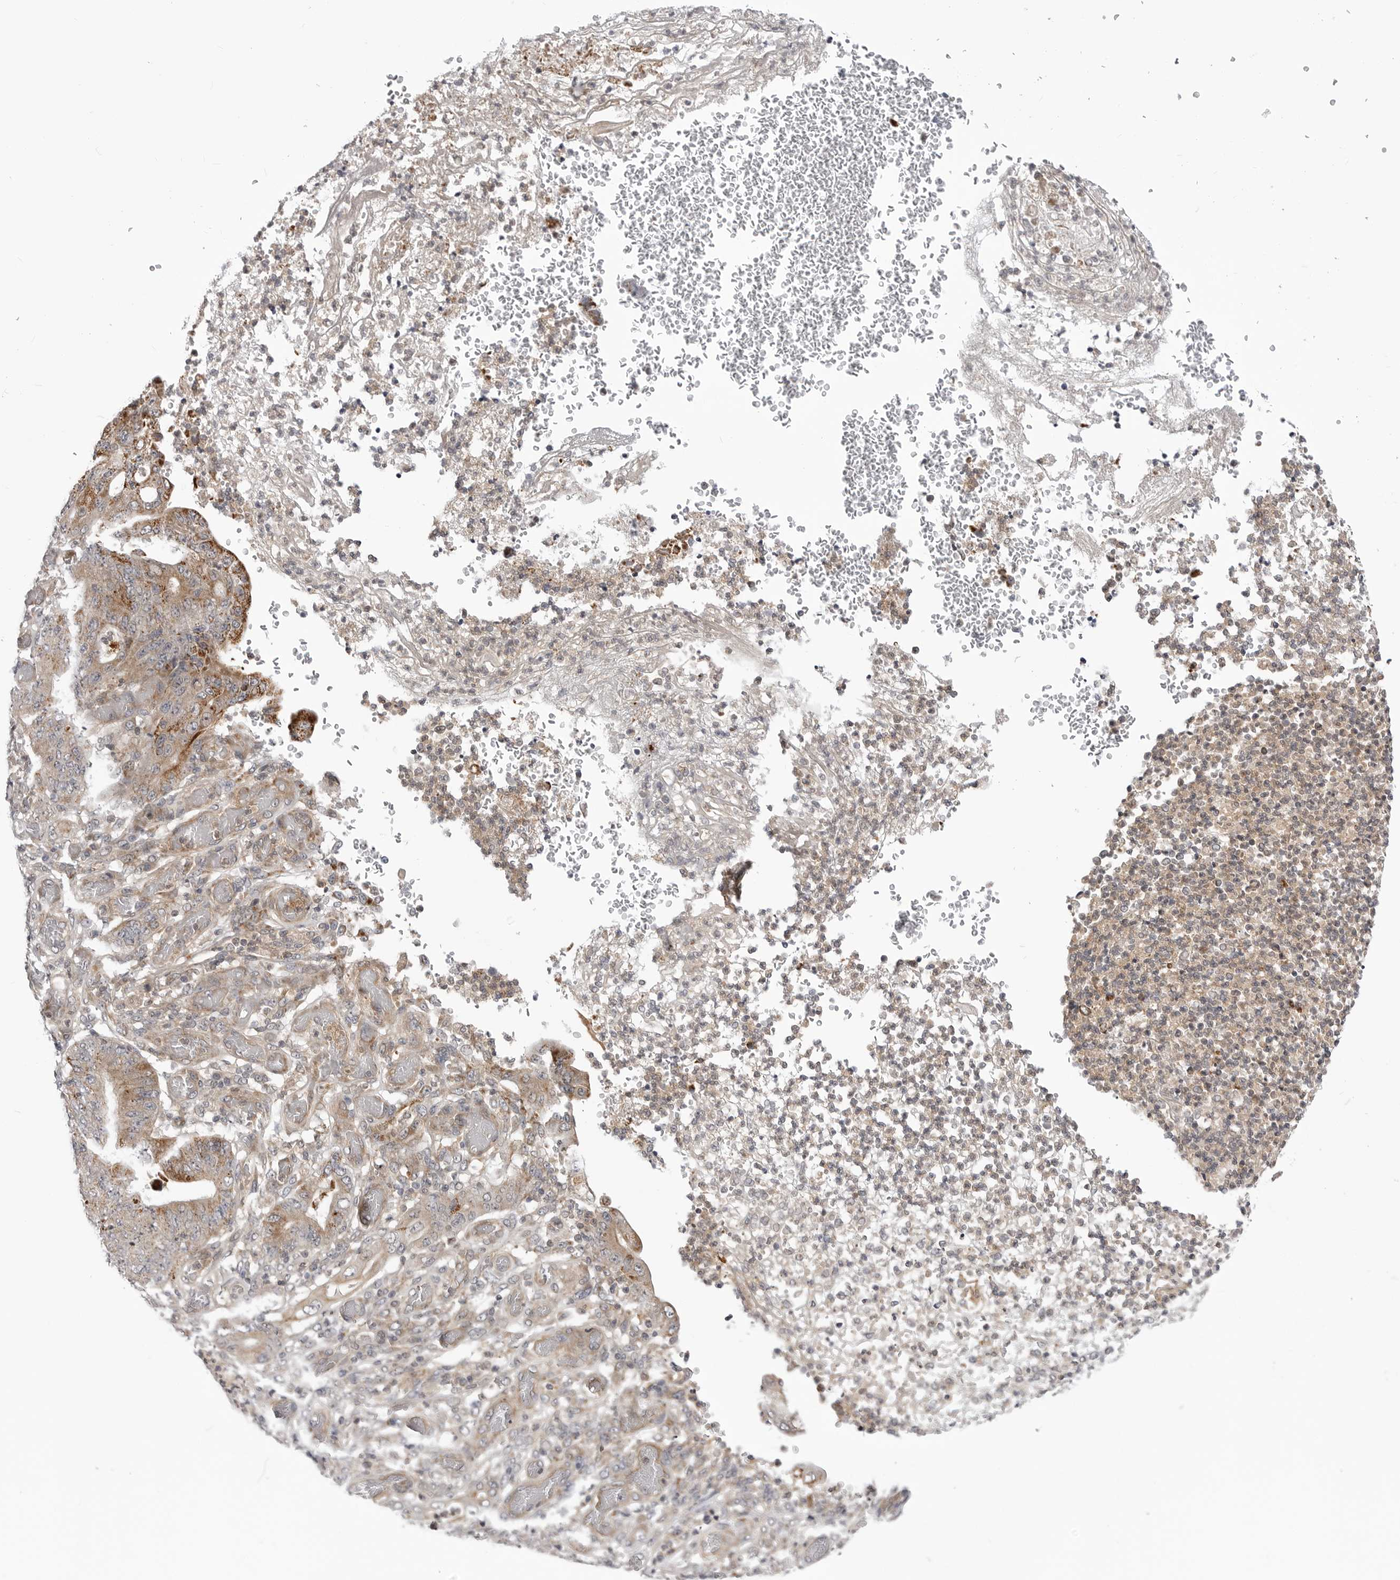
{"staining": {"intensity": "moderate", "quantity": "<25%", "location": "cytoplasmic/membranous"}, "tissue": "stomach cancer", "cell_type": "Tumor cells", "image_type": "cancer", "snomed": [{"axis": "morphology", "description": "Adenocarcinoma, NOS"}, {"axis": "topography", "description": "Stomach"}], "caption": "Tumor cells demonstrate low levels of moderate cytoplasmic/membranous expression in about <25% of cells in stomach cancer (adenocarcinoma). (DAB (3,3'-diaminobenzidine) IHC, brown staining for protein, blue staining for nuclei).", "gene": "CCDC18", "patient": {"sex": "female", "age": 73}}